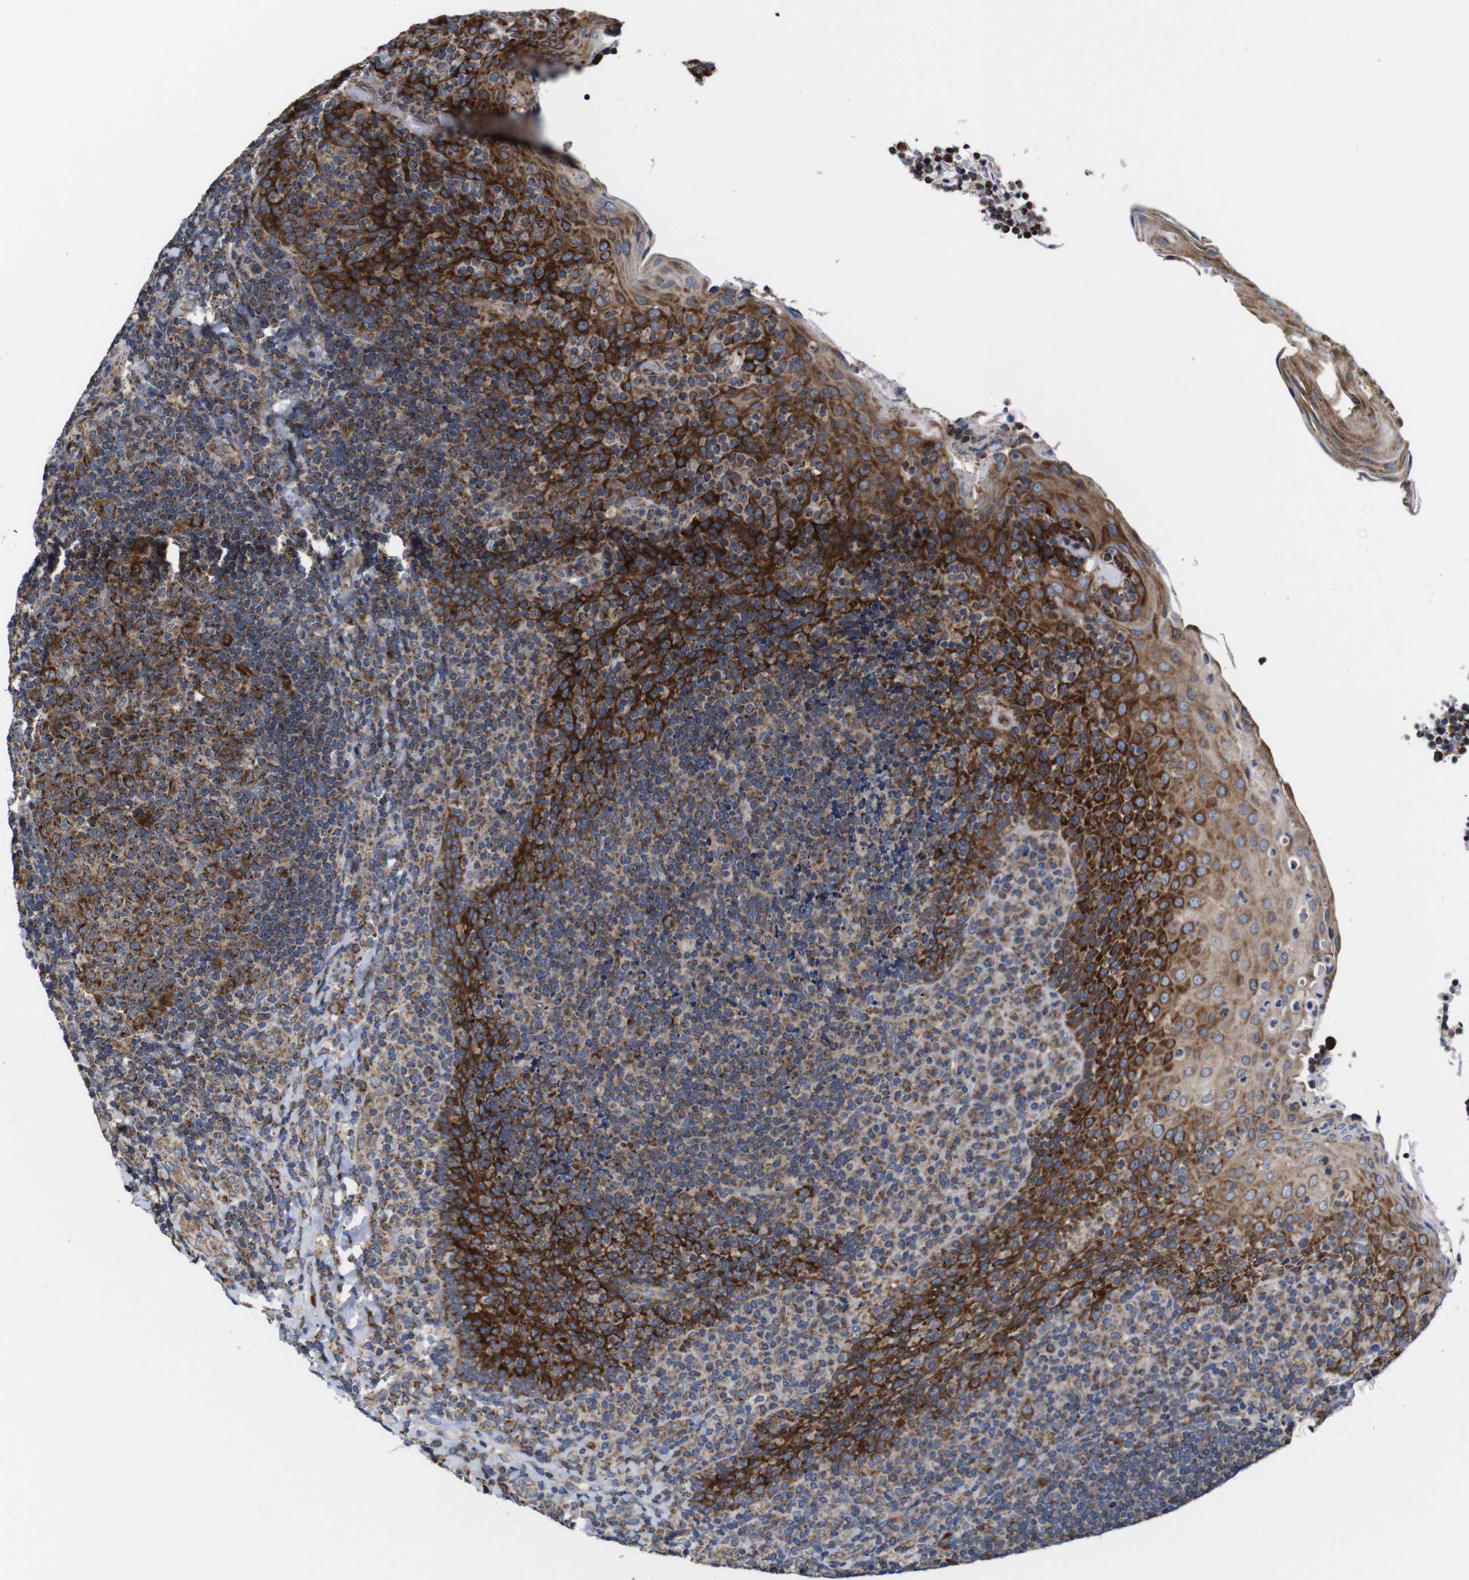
{"staining": {"intensity": "moderate", "quantity": ">75%", "location": "cytoplasmic/membranous"}, "tissue": "tonsil", "cell_type": "Germinal center cells", "image_type": "normal", "snomed": [{"axis": "morphology", "description": "Normal tissue, NOS"}, {"axis": "topography", "description": "Tonsil"}], "caption": "Moderate cytoplasmic/membranous staining for a protein is appreciated in approximately >75% of germinal center cells of unremarkable tonsil using immunohistochemistry.", "gene": "C17orf80", "patient": {"sex": "male", "age": 17}}